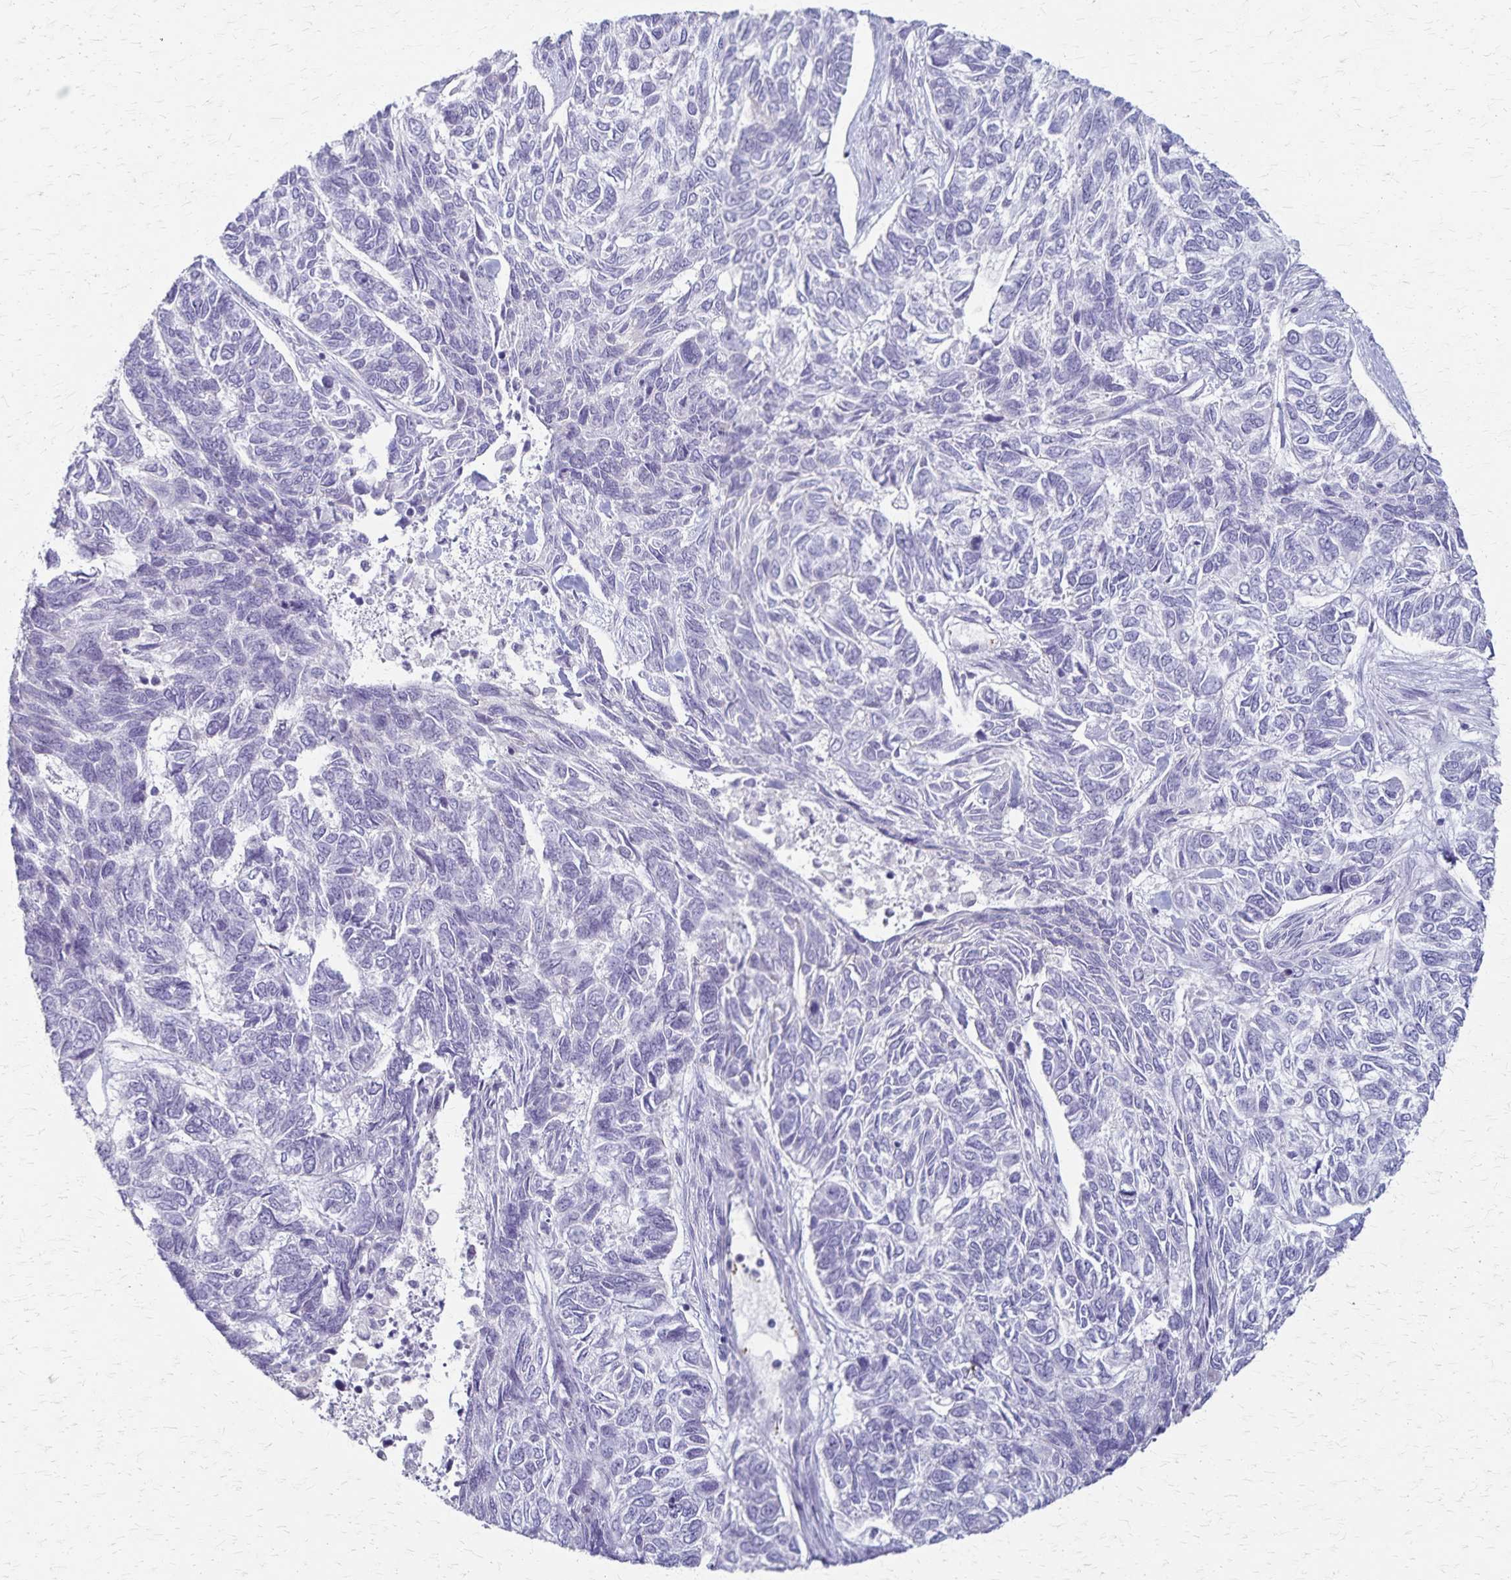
{"staining": {"intensity": "negative", "quantity": "none", "location": "none"}, "tissue": "skin cancer", "cell_type": "Tumor cells", "image_type": "cancer", "snomed": [{"axis": "morphology", "description": "Basal cell carcinoma"}, {"axis": "topography", "description": "Skin"}], "caption": "There is no significant staining in tumor cells of basal cell carcinoma (skin). (DAB immunohistochemistry (IHC), high magnification).", "gene": "RASL10B", "patient": {"sex": "female", "age": 65}}